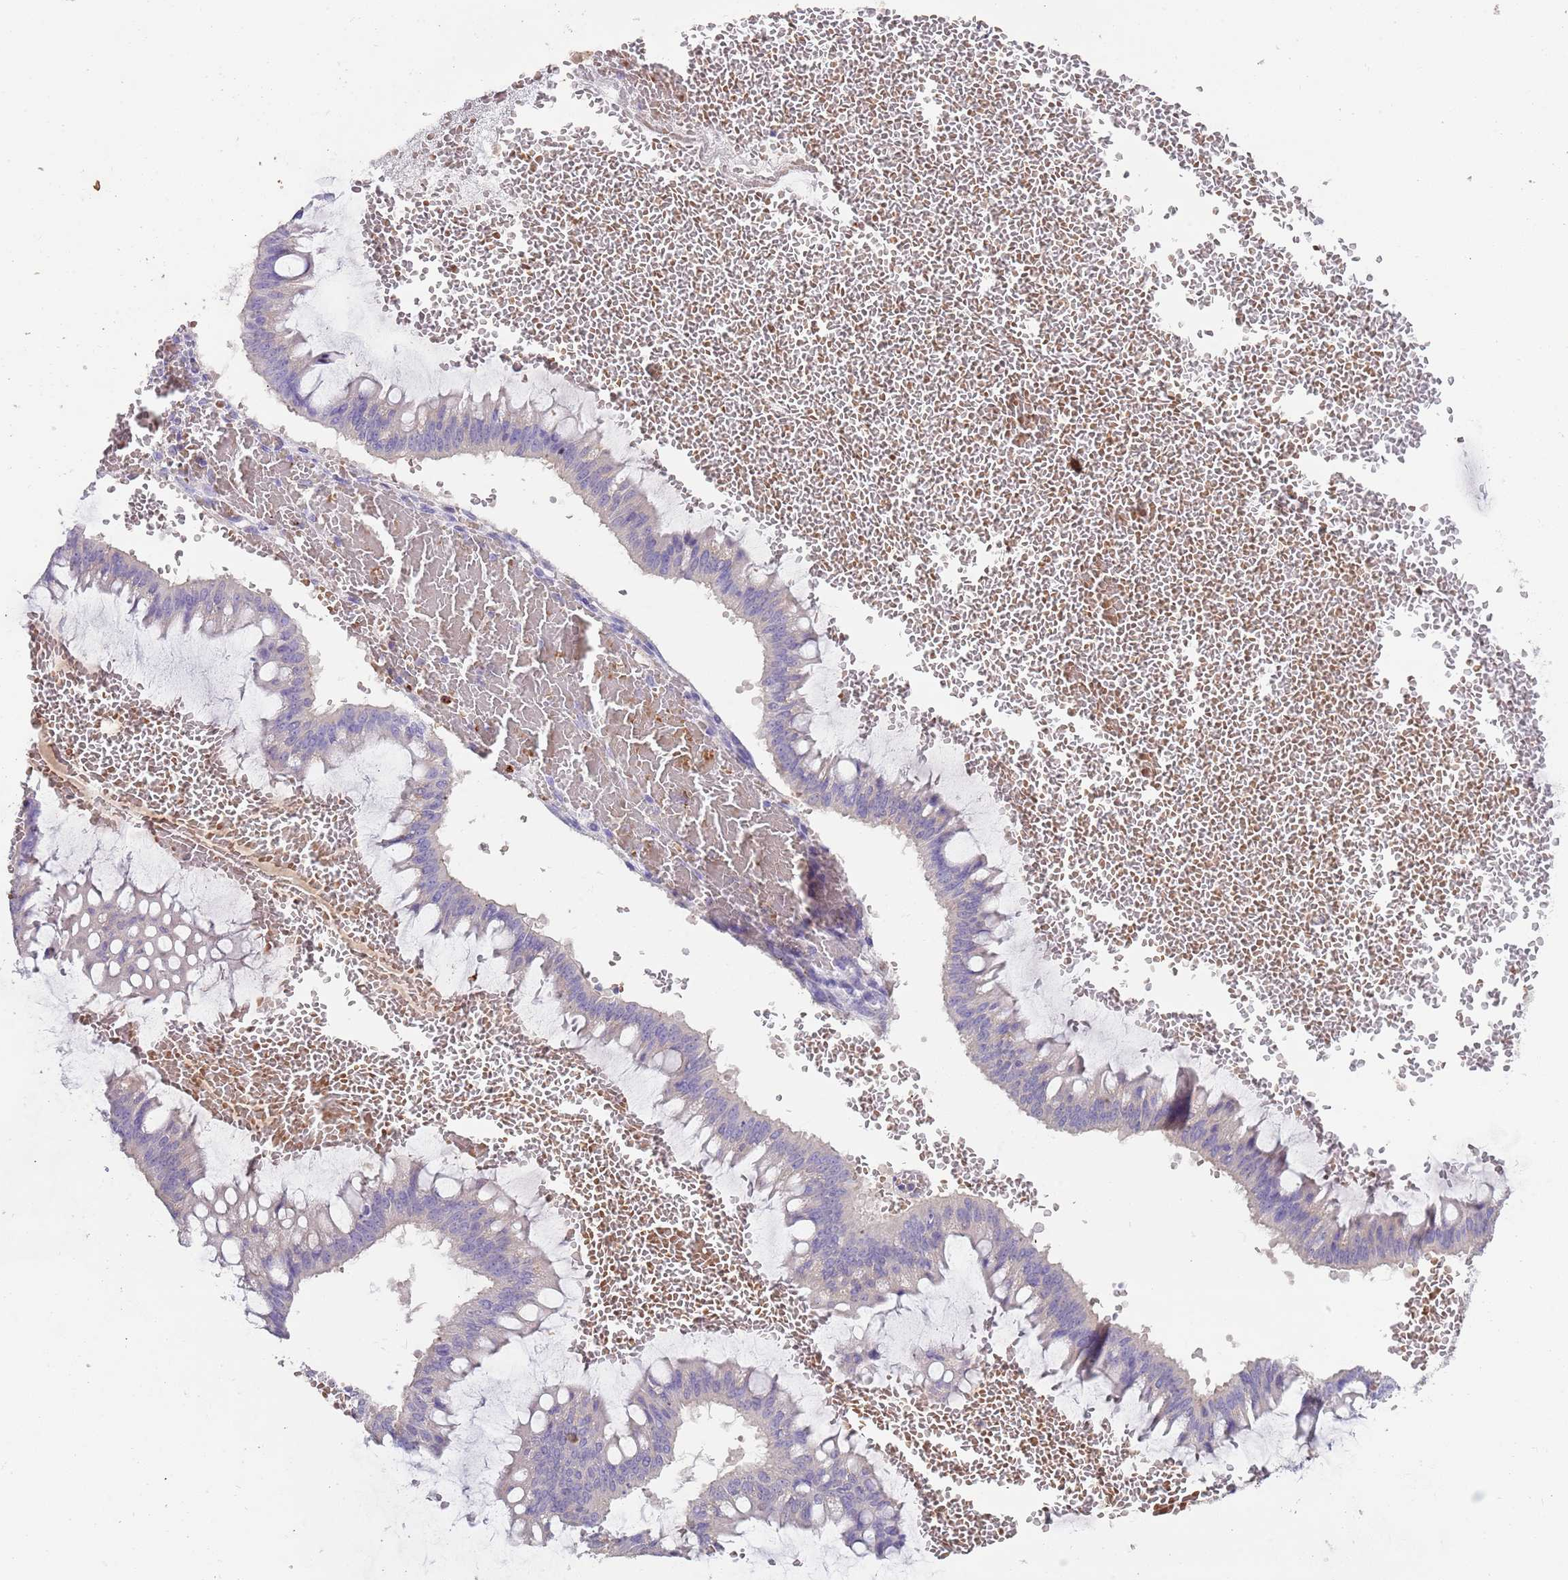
{"staining": {"intensity": "negative", "quantity": "none", "location": "none"}, "tissue": "ovarian cancer", "cell_type": "Tumor cells", "image_type": "cancer", "snomed": [{"axis": "morphology", "description": "Cystadenocarcinoma, mucinous, NOS"}, {"axis": "topography", "description": "Ovary"}], "caption": "Tumor cells are negative for protein expression in human ovarian mucinous cystadenocarcinoma. (DAB IHC with hematoxylin counter stain).", "gene": "TMEM251", "patient": {"sex": "female", "age": 73}}